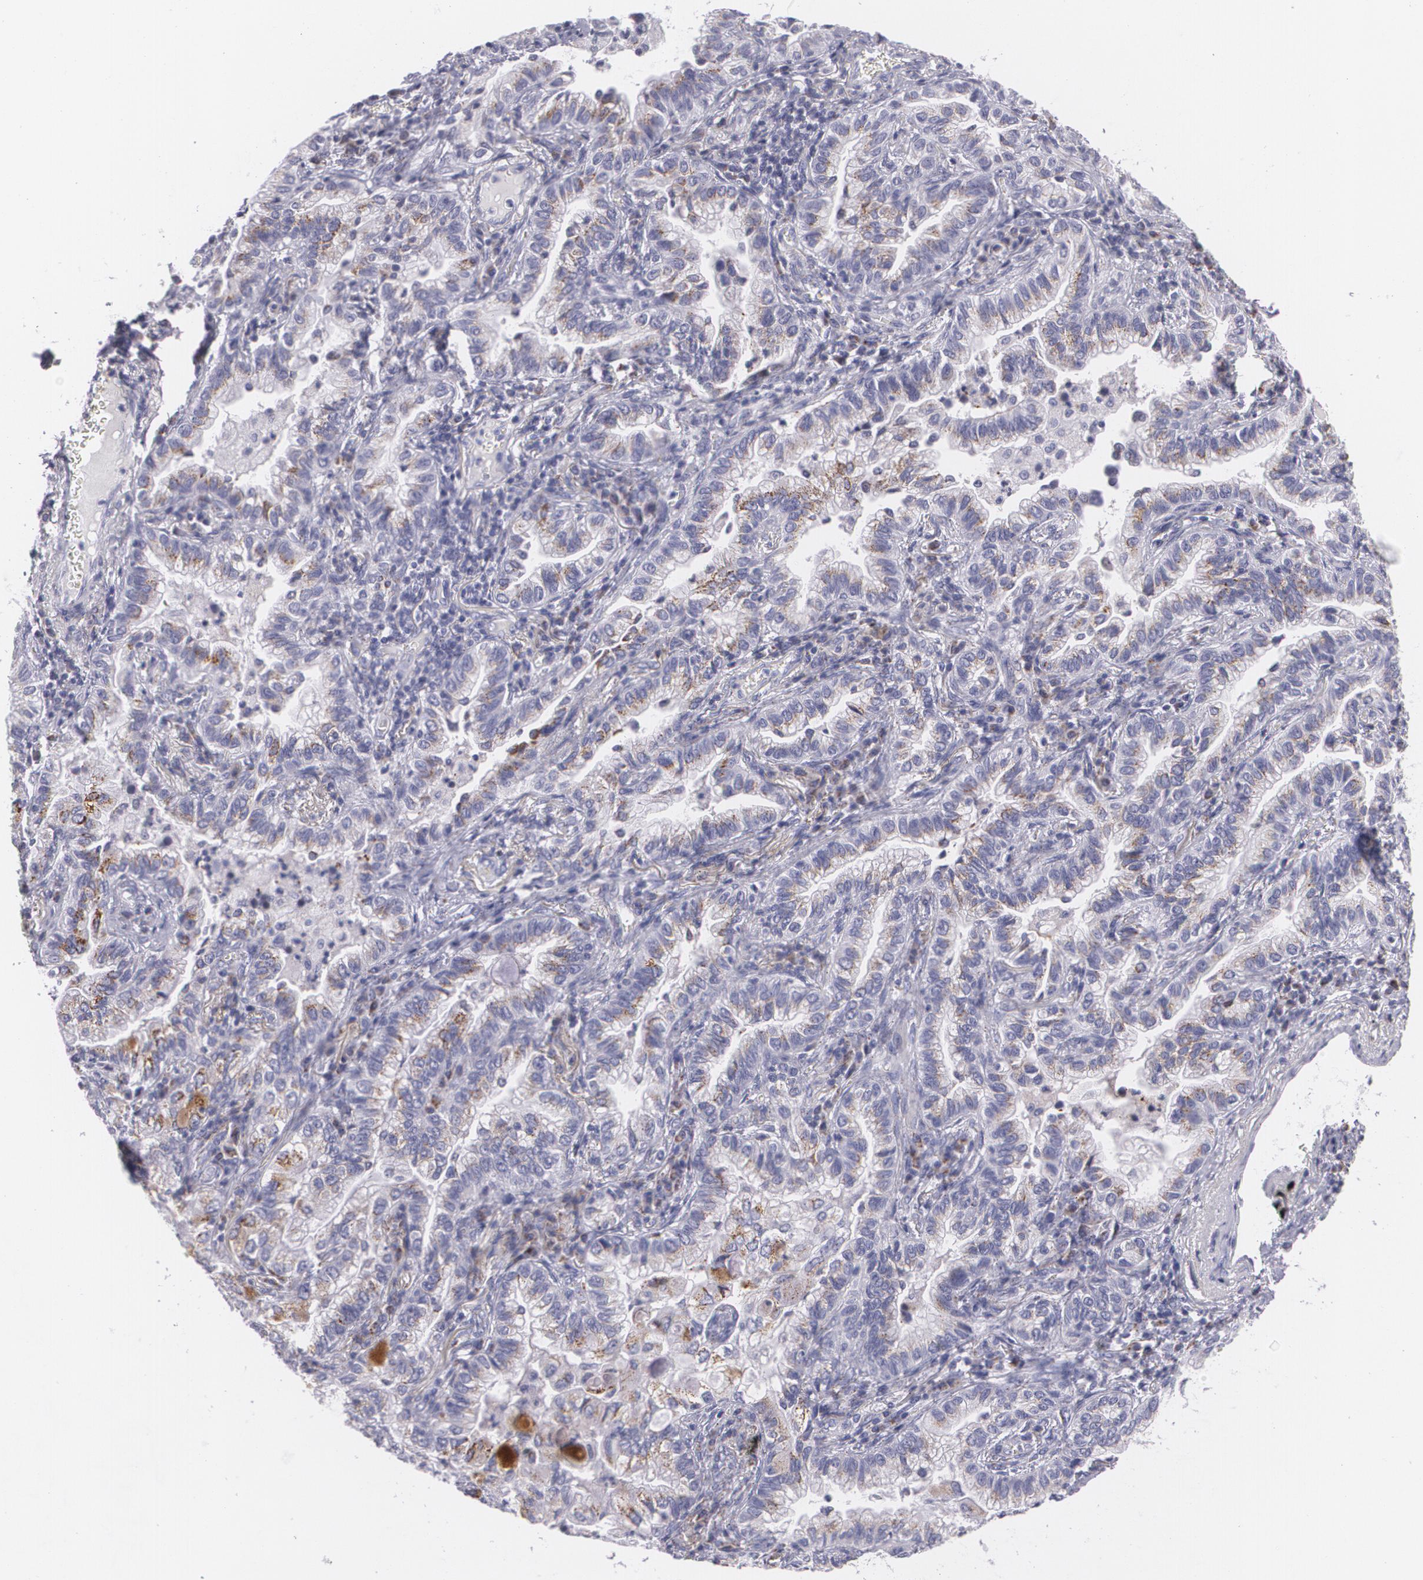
{"staining": {"intensity": "moderate", "quantity": "<25%", "location": "cytoplasmic/membranous"}, "tissue": "lung cancer", "cell_type": "Tumor cells", "image_type": "cancer", "snomed": [{"axis": "morphology", "description": "Adenocarcinoma, NOS"}, {"axis": "topography", "description": "Lung"}], "caption": "This photomicrograph reveals immunohistochemistry staining of human lung adenocarcinoma, with low moderate cytoplasmic/membranous expression in about <25% of tumor cells.", "gene": "CILK1", "patient": {"sex": "female", "age": 50}}